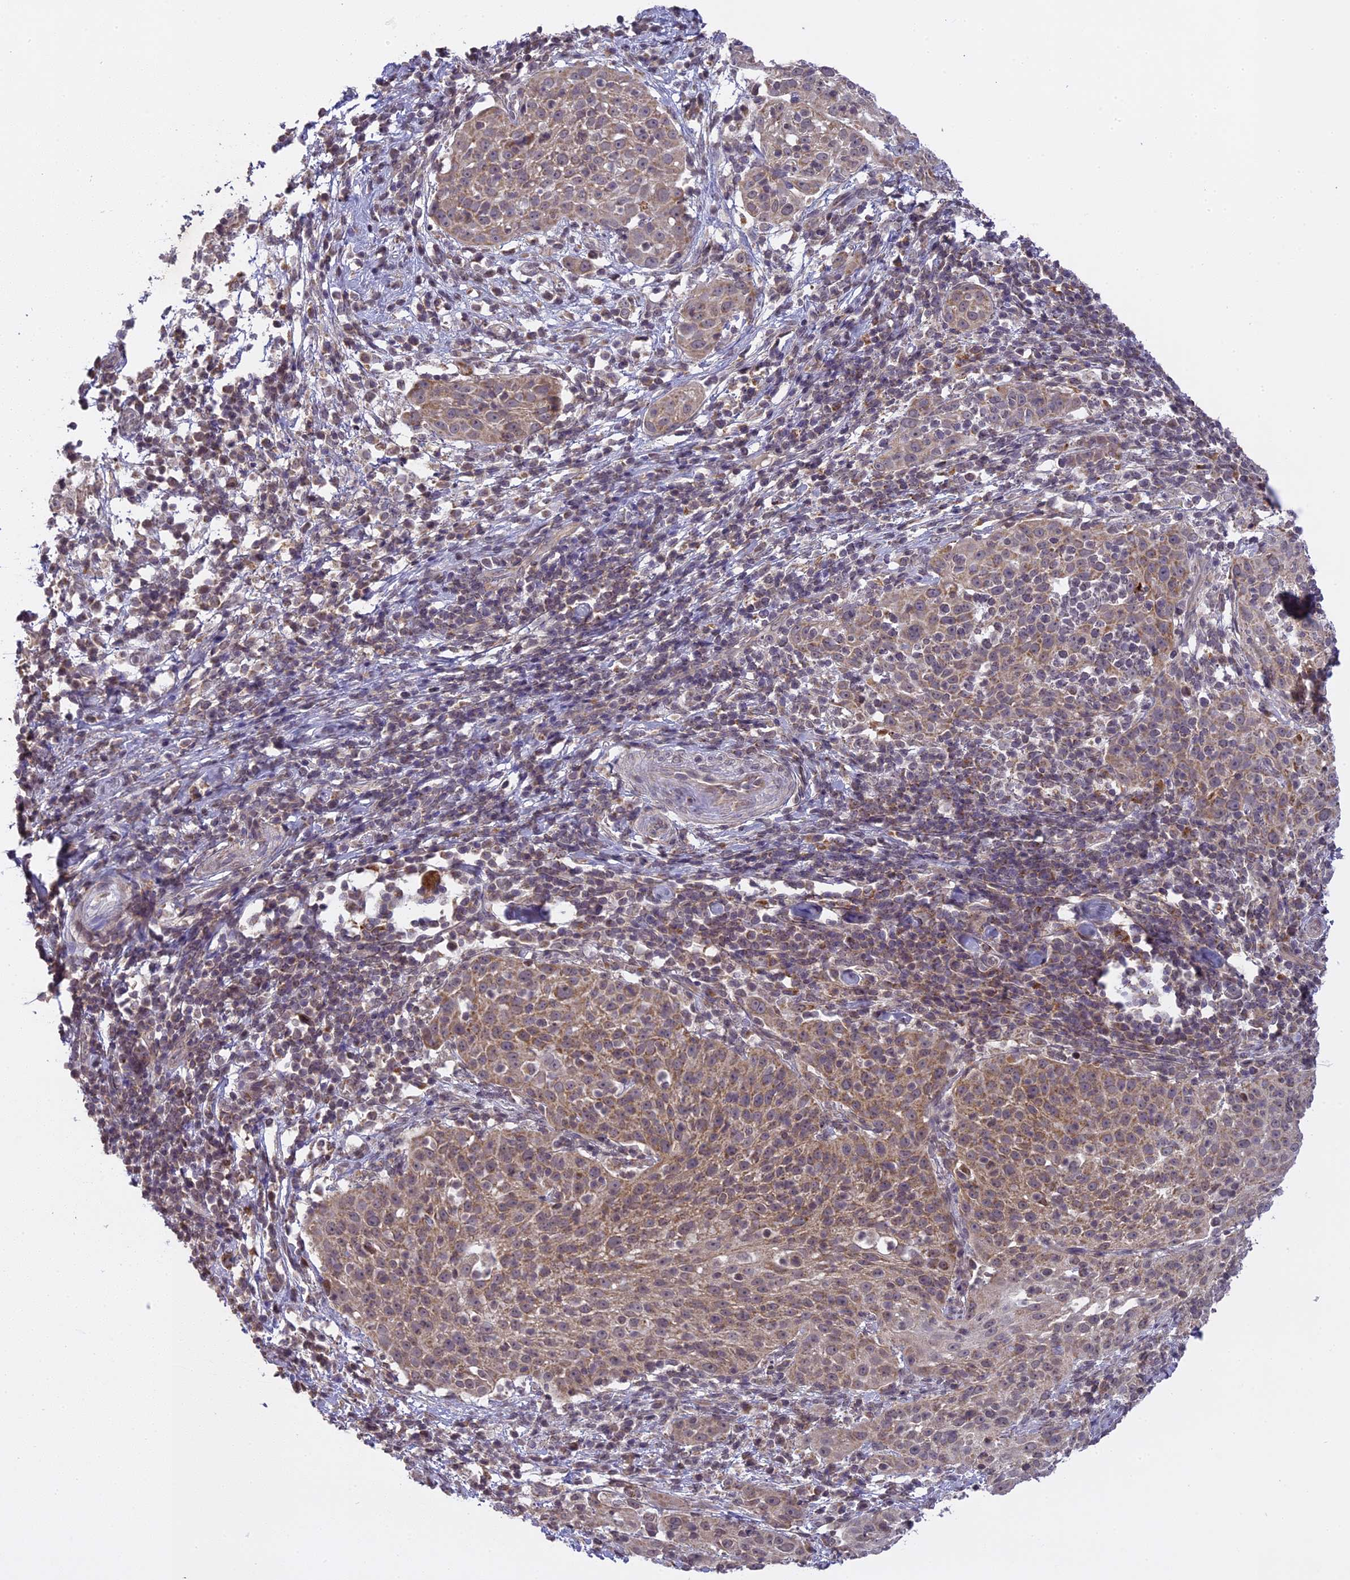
{"staining": {"intensity": "weak", "quantity": ">75%", "location": "cytoplasmic/membranous,nuclear"}, "tissue": "cervical cancer", "cell_type": "Tumor cells", "image_type": "cancer", "snomed": [{"axis": "morphology", "description": "Squamous cell carcinoma, NOS"}, {"axis": "topography", "description": "Cervix"}], "caption": "The histopathology image displays staining of cervical cancer, revealing weak cytoplasmic/membranous and nuclear protein positivity (brown color) within tumor cells.", "gene": "ERG28", "patient": {"sex": "female", "age": 57}}